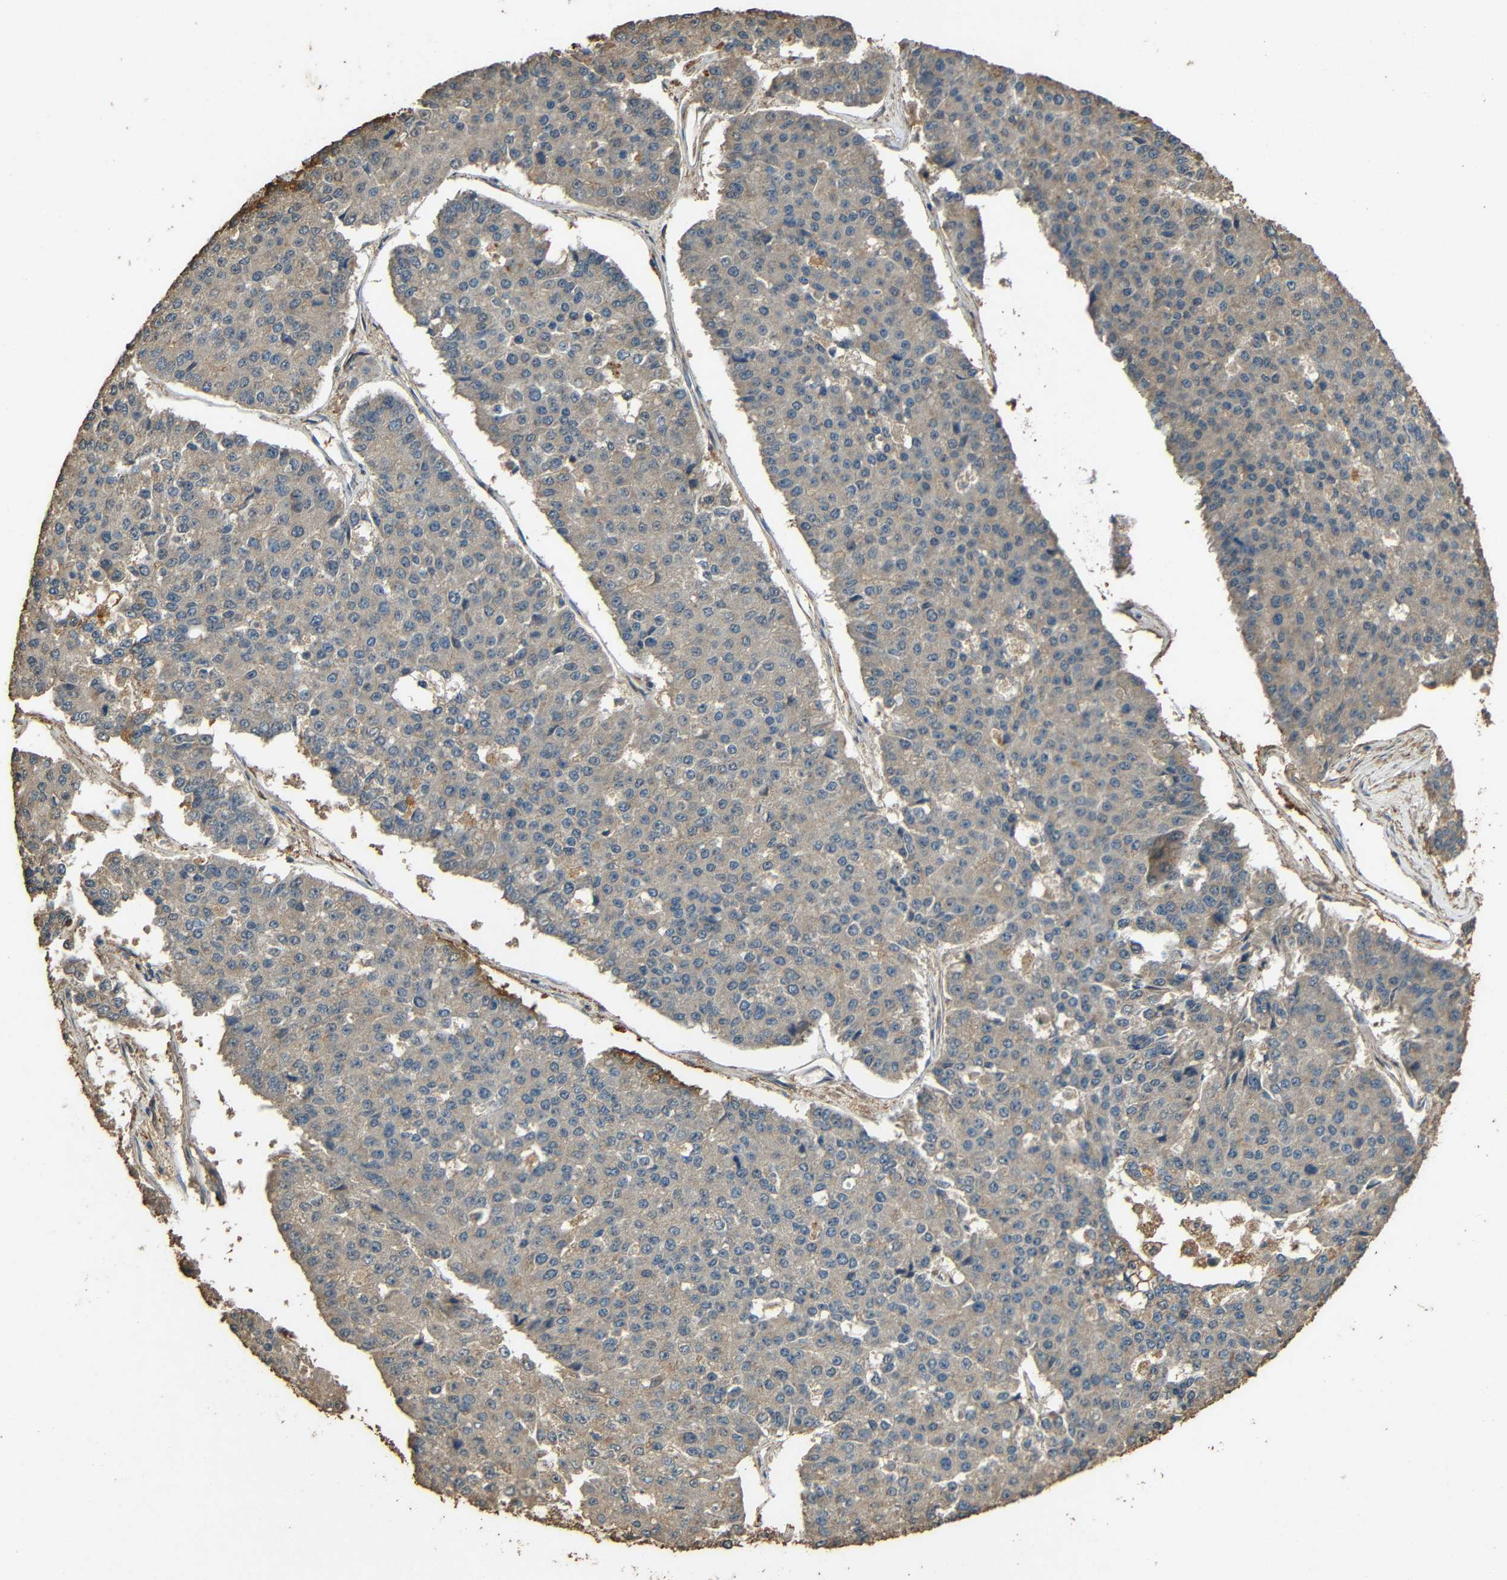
{"staining": {"intensity": "negative", "quantity": "none", "location": "none"}, "tissue": "pancreatic cancer", "cell_type": "Tumor cells", "image_type": "cancer", "snomed": [{"axis": "morphology", "description": "Adenocarcinoma, NOS"}, {"axis": "topography", "description": "Pancreas"}], "caption": "This is an immunohistochemistry image of human pancreatic cancer. There is no positivity in tumor cells.", "gene": "PDE5A", "patient": {"sex": "male", "age": 50}}